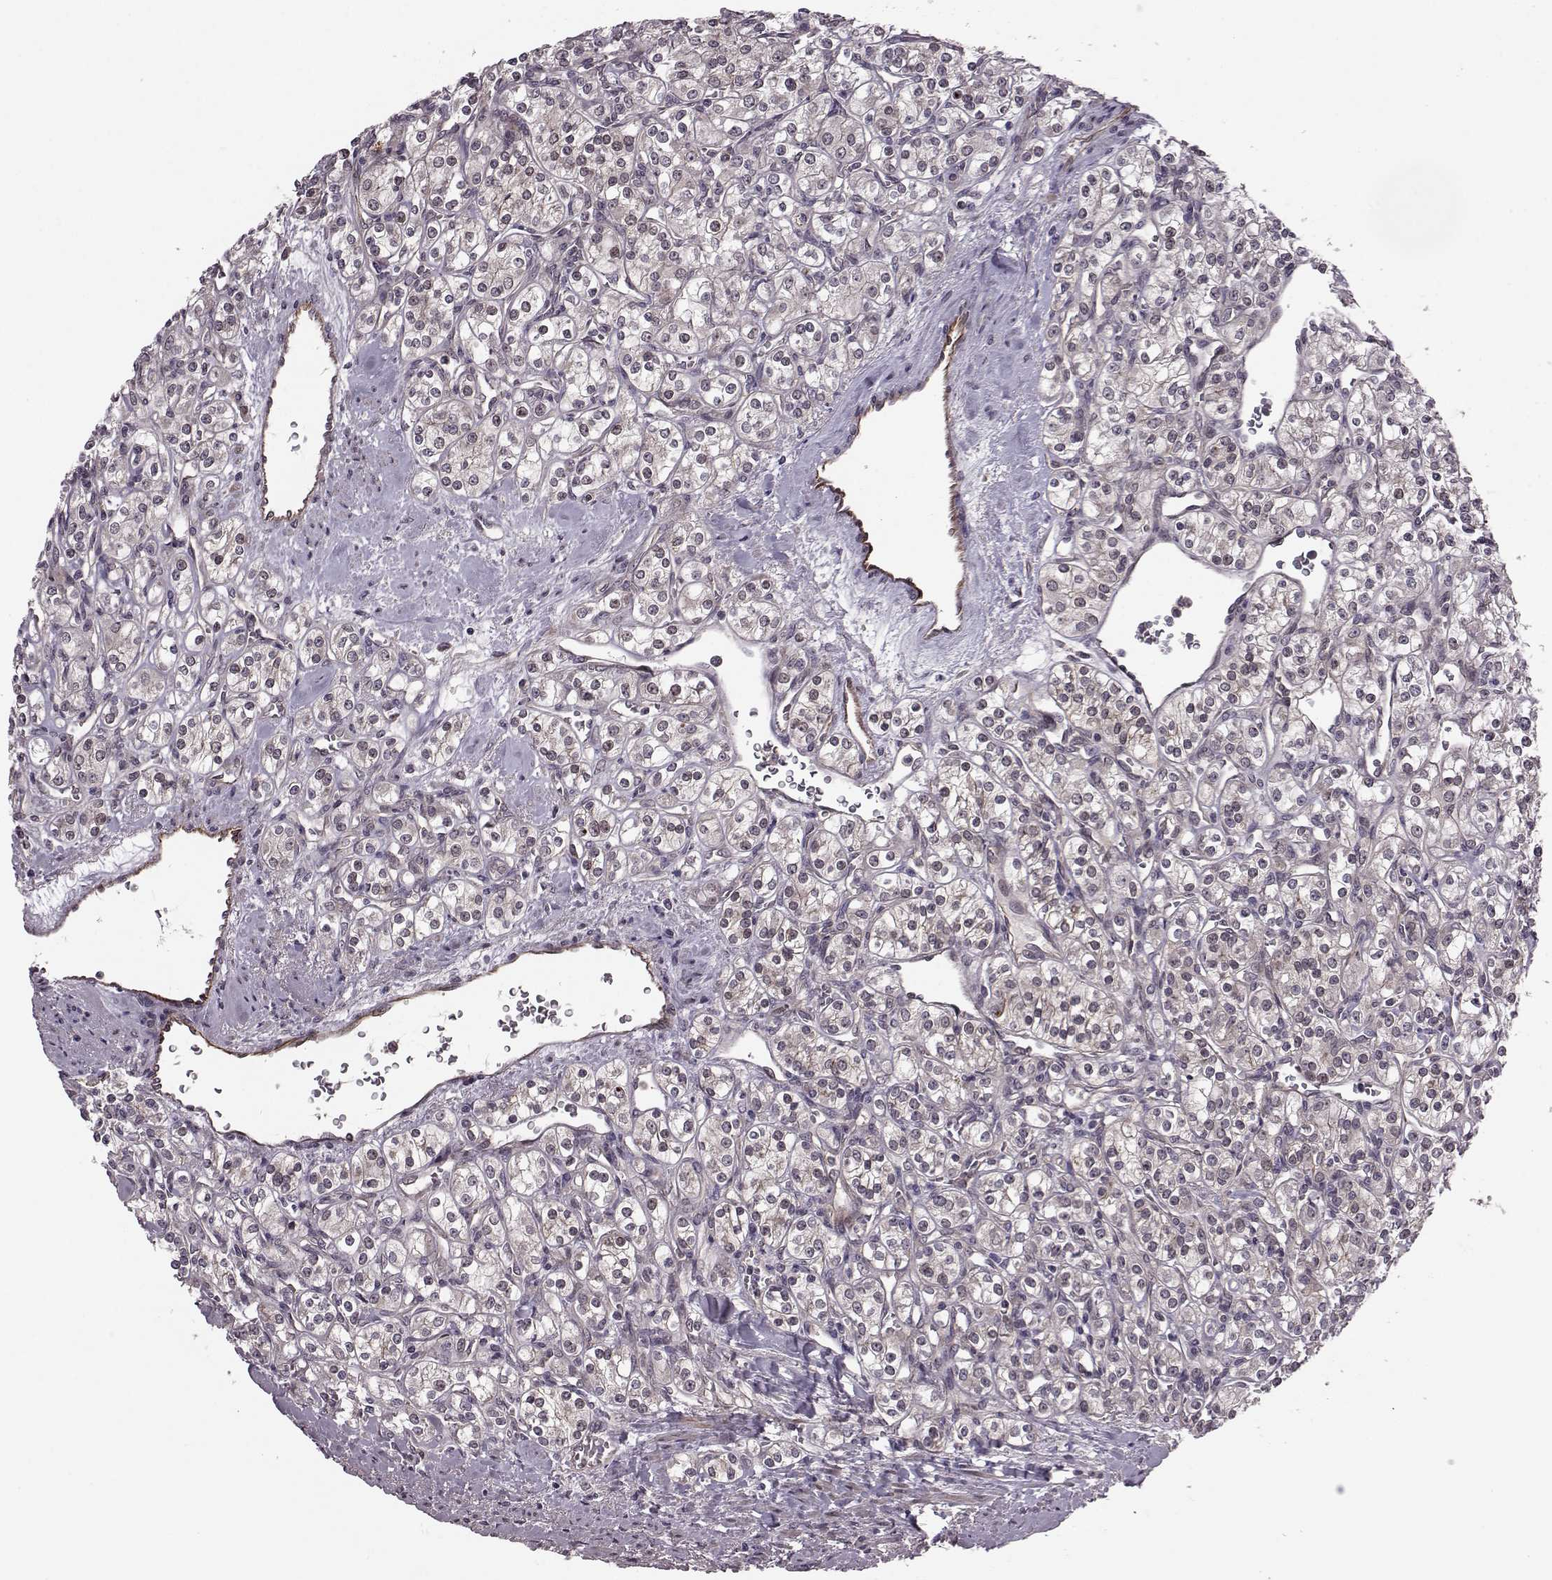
{"staining": {"intensity": "negative", "quantity": "none", "location": "none"}, "tissue": "renal cancer", "cell_type": "Tumor cells", "image_type": "cancer", "snomed": [{"axis": "morphology", "description": "Adenocarcinoma, NOS"}, {"axis": "topography", "description": "Kidney"}], "caption": "The histopathology image demonstrates no staining of tumor cells in adenocarcinoma (renal).", "gene": "SYNPO", "patient": {"sex": "male", "age": 77}}